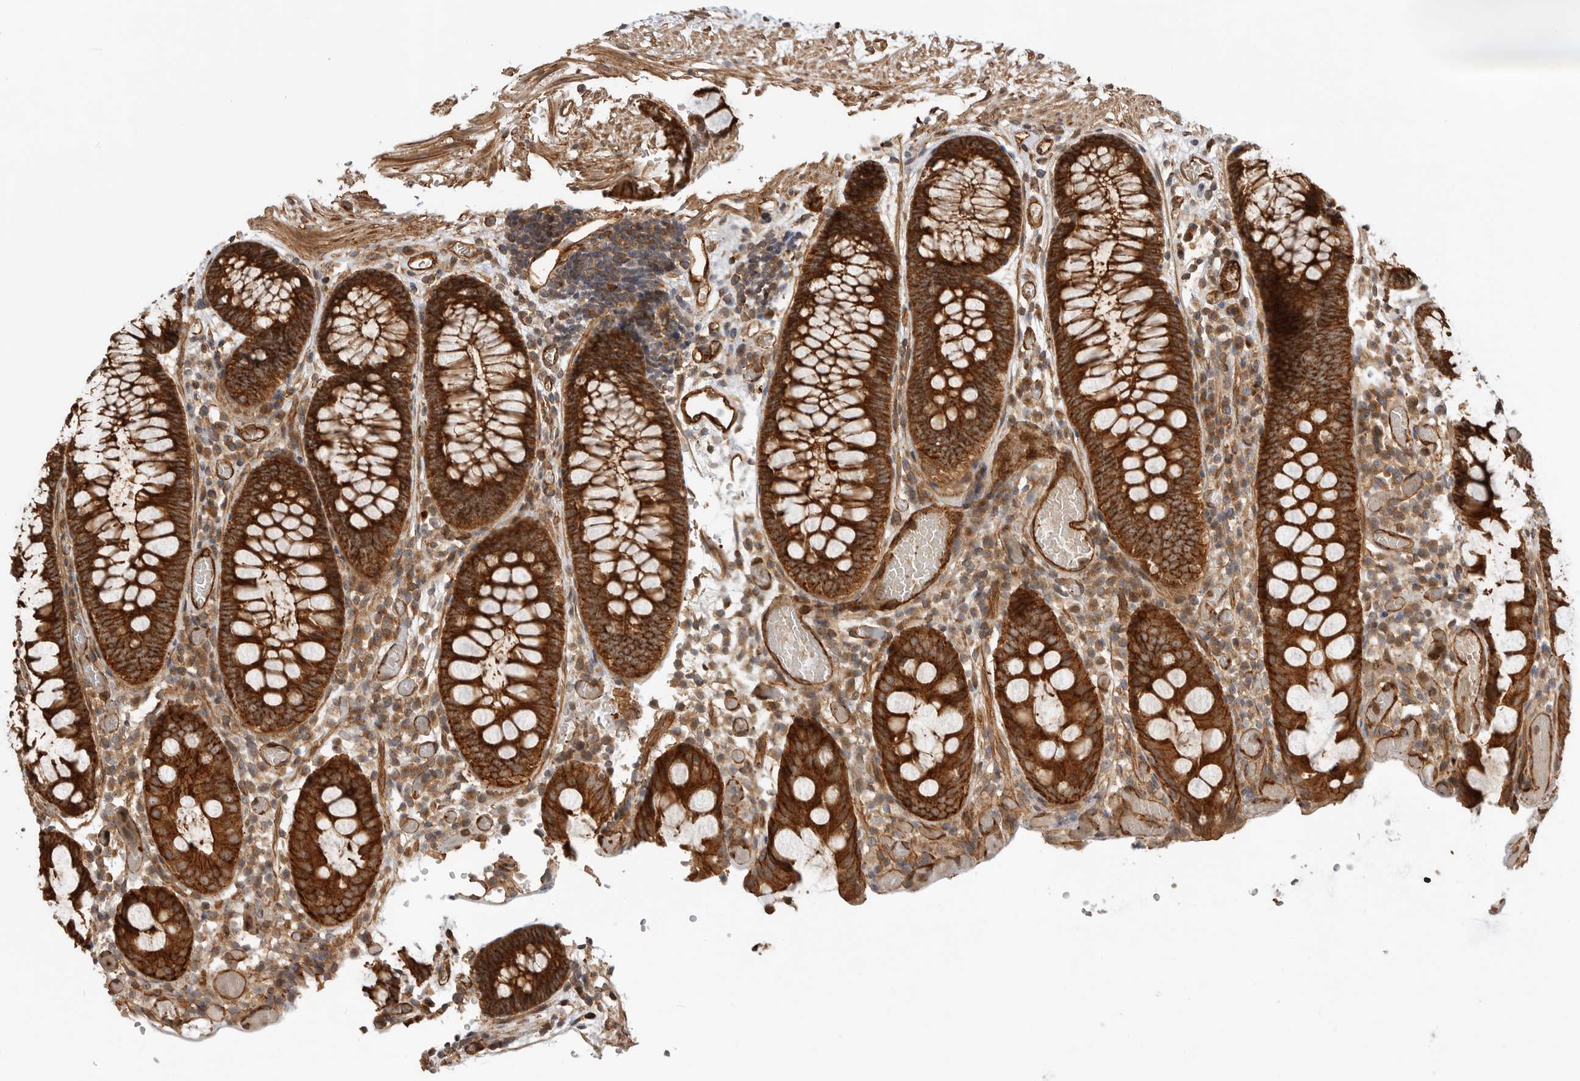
{"staining": {"intensity": "moderate", "quantity": ">75%", "location": "cytoplasmic/membranous"}, "tissue": "colon", "cell_type": "Endothelial cells", "image_type": "normal", "snomed": [{"axis": "morphology", "description": "Normal tissue, NOS"}, {"axis": "topography", "description": "Colon"}], "caption": "Immunohistochemistry (IHC) of benign human colon displays medium levels of moderate cytoplasmic/membranous staining in about >75% of endothelial cells.", "gene": "GPATCH2", "patient": {"sex": "male", "age": 14}}